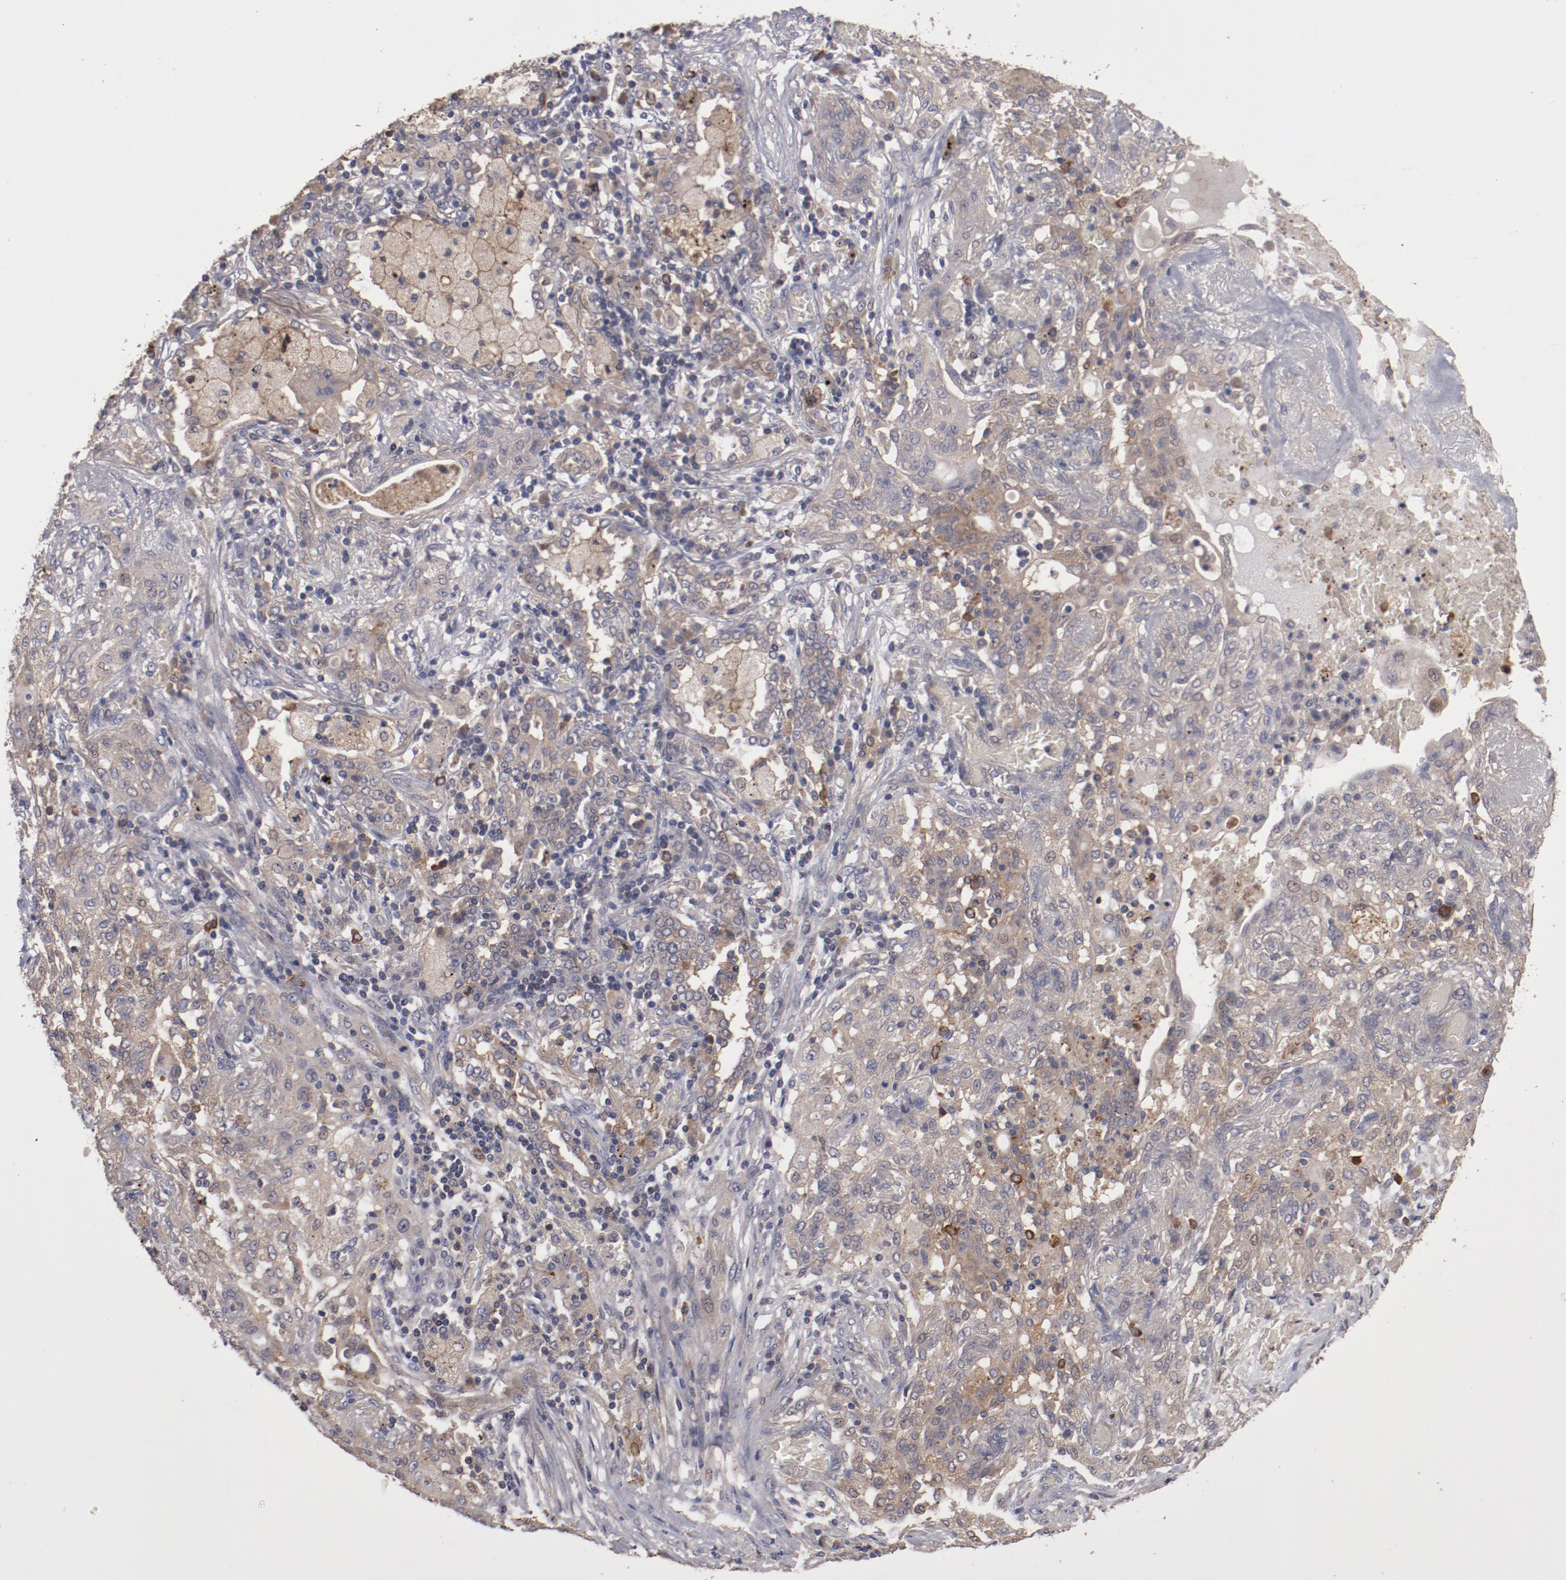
{"staining": {"intensity": "weak", "quantity": ">75%", "location": "cytoplasmic/membranous"}, "tissue": "lung cancer", "cell_type": "Tumor cells", "image_type": "cancer", "snomed": [{"axis": "morphology", "description": "Squamous cell carcinoma, NOS"}, {"axis": "topography", "description": "Lung"}], "caption": "Immunohistochemical staining of human lung cancer displays low levels of weak cytoplasmic/membranous positivity in about >75% of tumor cells.", "gene": "LRRC75B", "patient": {"sex": "female", "age": 47}}